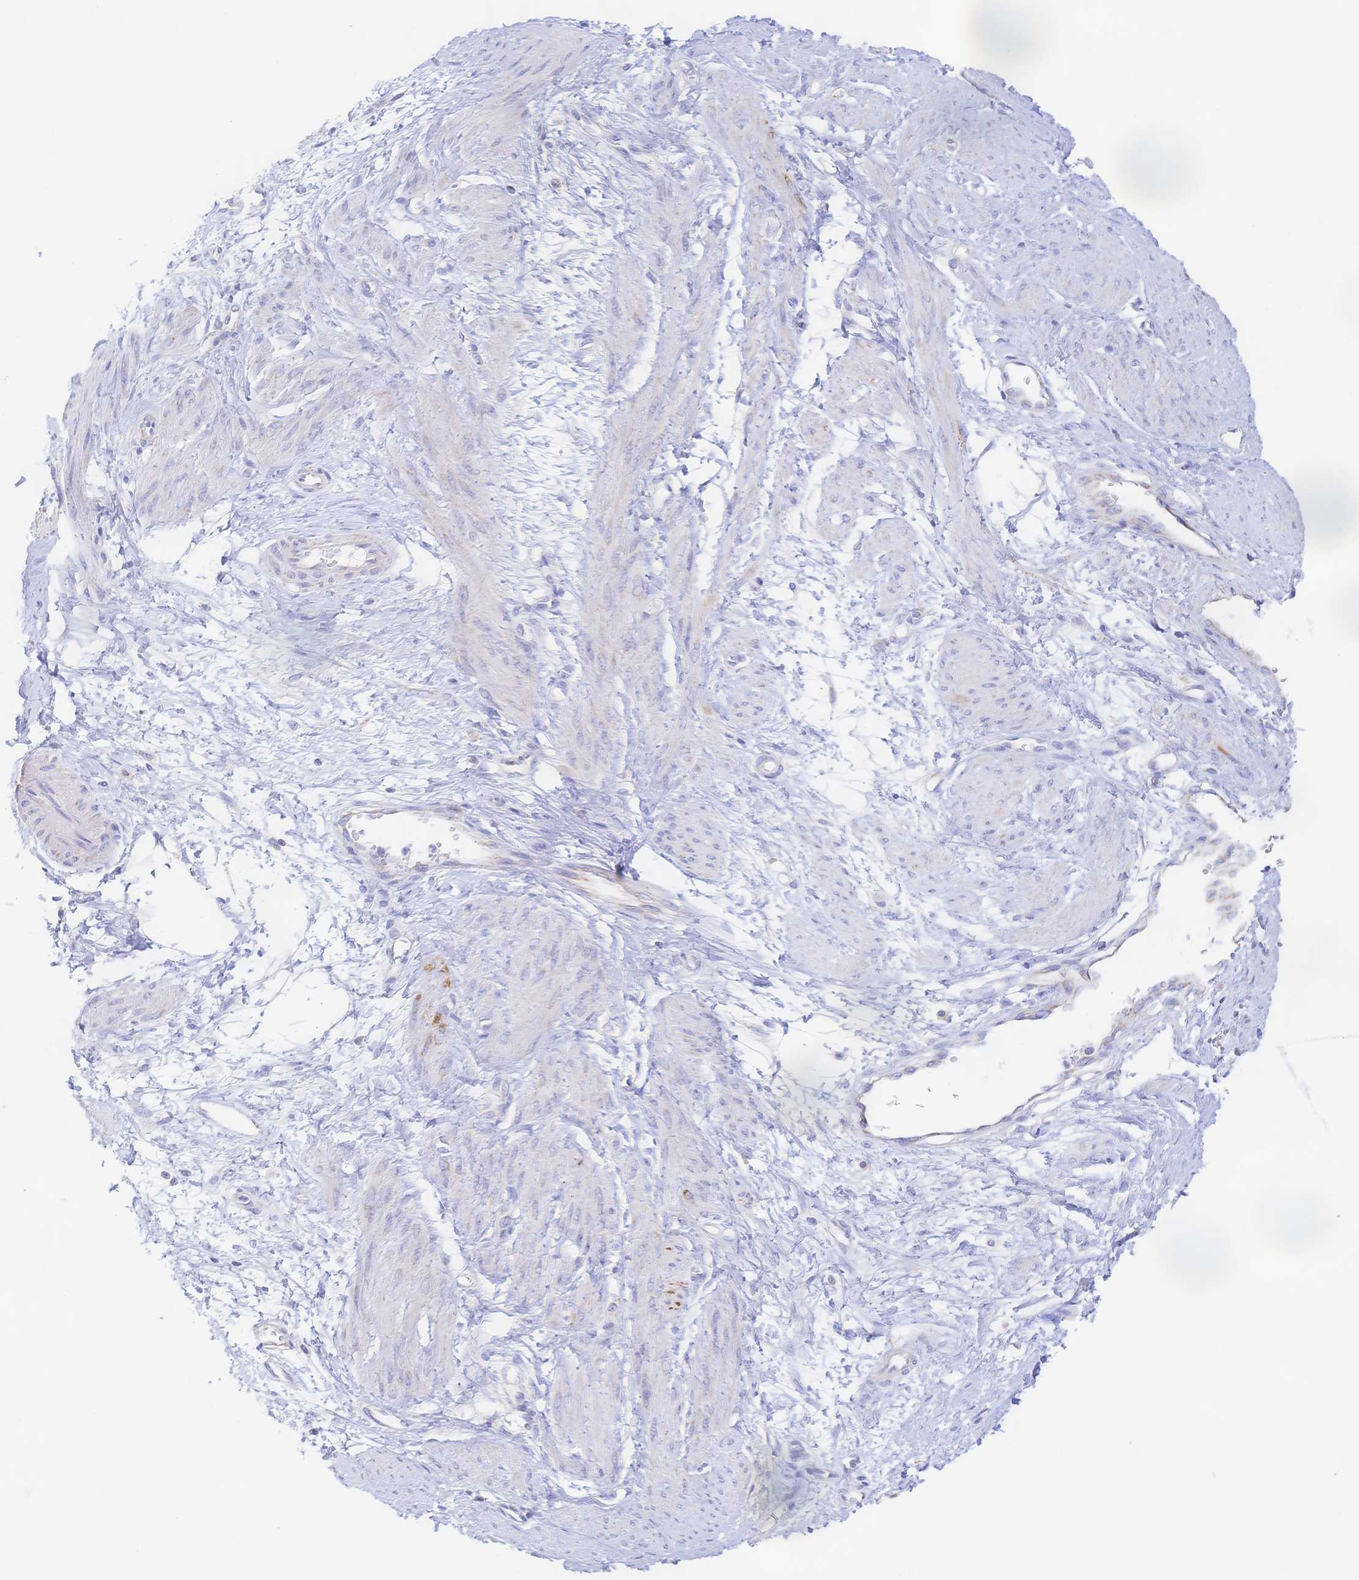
{"staining": {"intensity": "negative", "quantity": "none", "location": "none"}, "tissue": "smooth muscle", "cell_type": "Smooth muscle cells", "image_type": "normal", "snomed": [{"axis": "morphology", "description": "Normal tissue, NOS"}, {"axis": "topography", "description": "Smooth muscle"}, {"axis": "topography", "description": "Uterus"}], "caption": "A high-resolution histopathology image shows immunohistochemistry staining of normal smooth muscle, which shows no significant staining in smooth muscle cells.", "gene": "SYNGR4", "patient": {"sex": "female", "age": 39}}